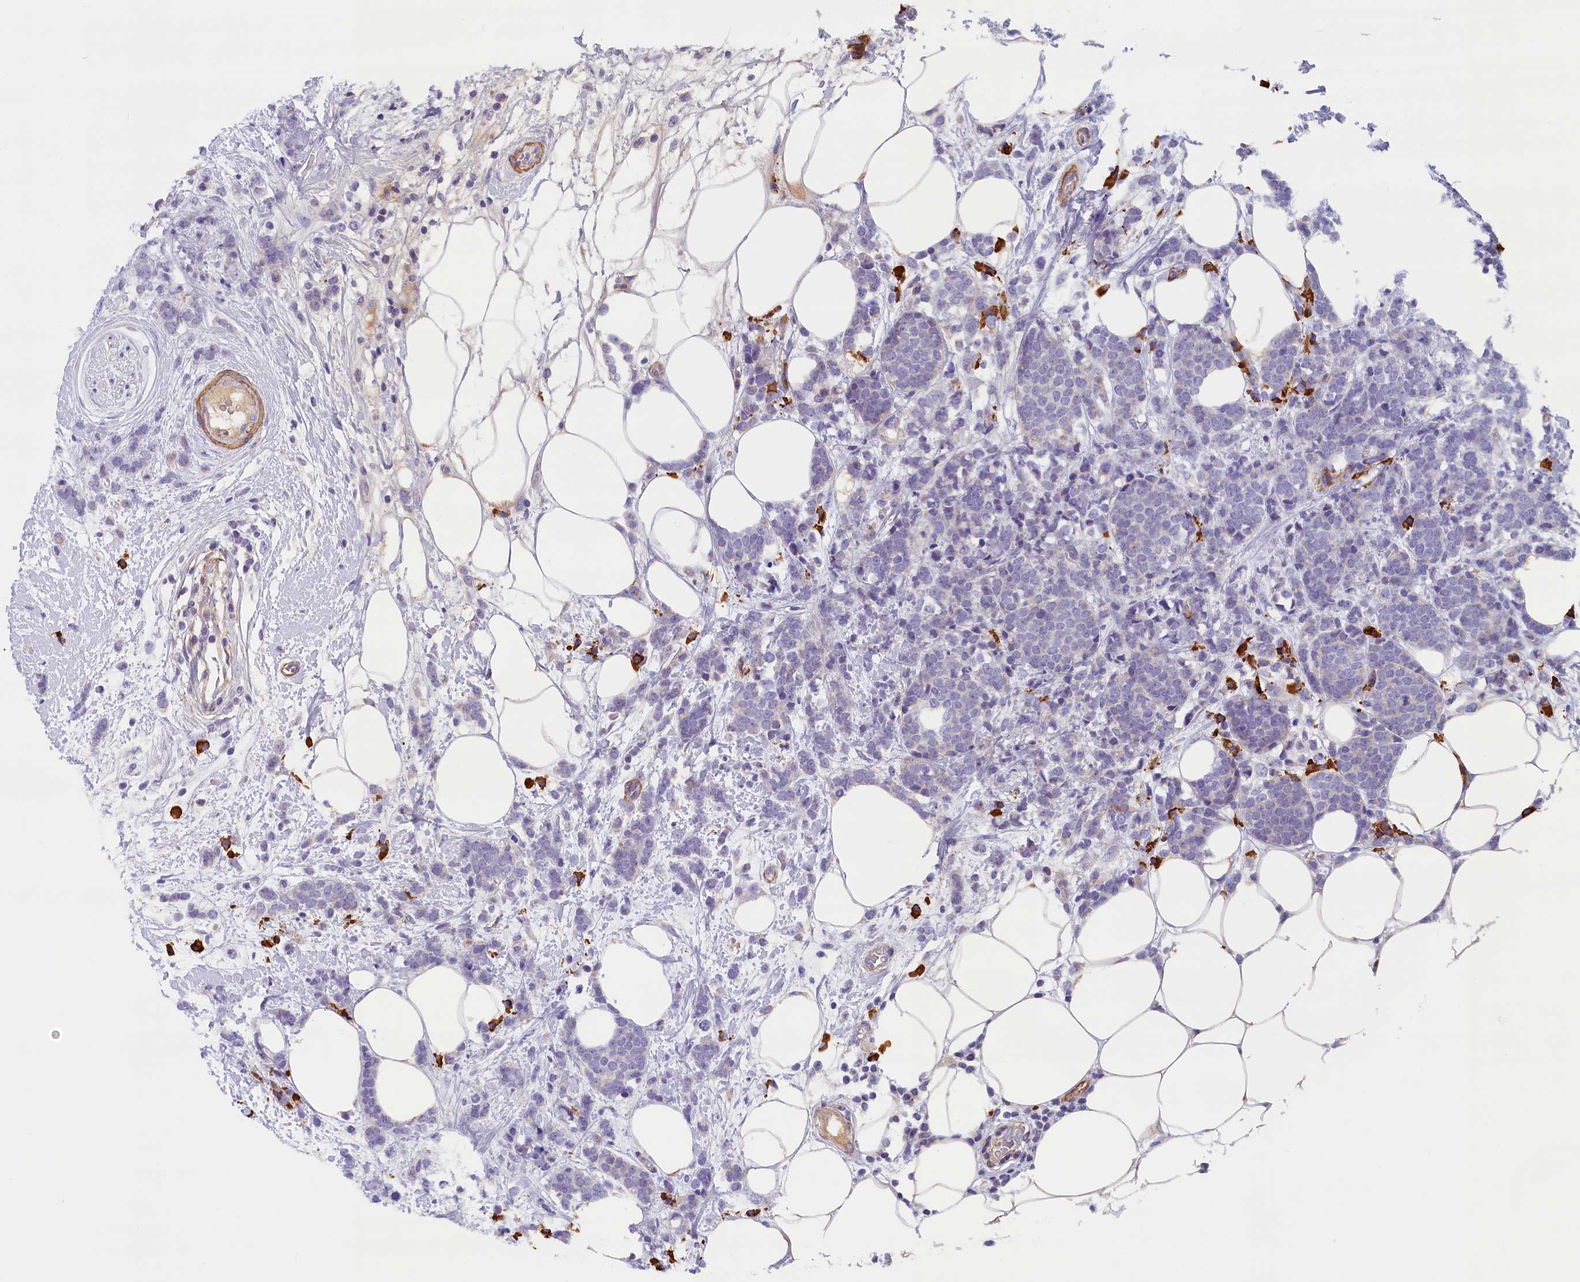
{"staining": {"intensity": "negative", "quantity": "none", "location": "none"}, "tissue": "breast cancer", "cell_type": "Tumor cells", "image_type": "cancer", "snomed": [{"axis": "morphology", "description": "Lobular carcinoma"}, {"axis": "topography", "description": "Breast"}], "caption": "This is a micrograph of immunohistochemistry (IHC) staining of breast cancer (lobular carcinoma), which shows no staining in tumor cells.", "gene": "BCL2L13", "patient": {"sex": "female", "age": 58}}